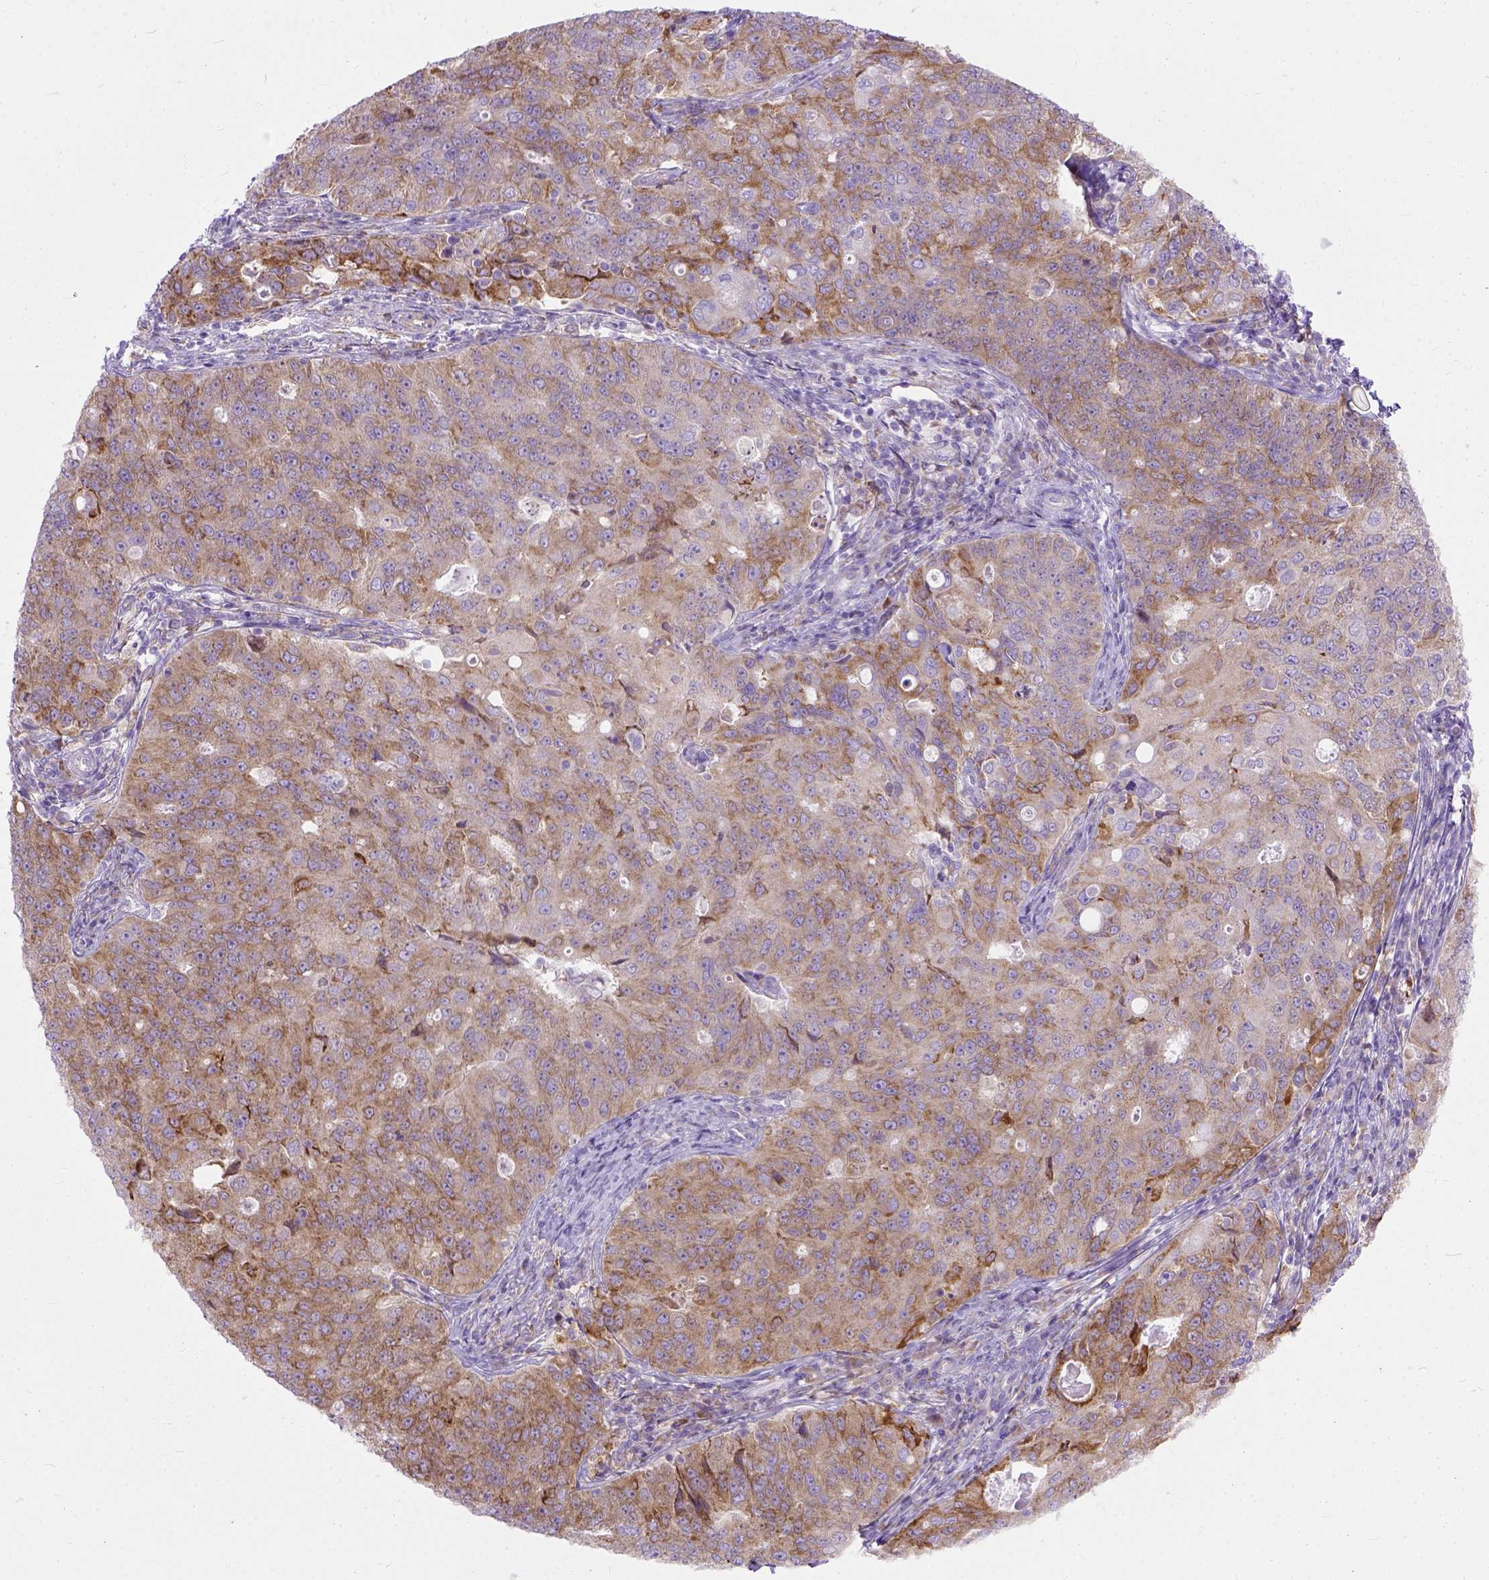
{"staining": {"intensity": "moderate", "quantity": ">75%", "location": "cytoplasmic/membranous"}, "tissue": "endometrial cancer", "cell_type": "Tumor cells", "image_type": "cancer", "snomed": [{"axis": "morphology", "description": "Adenocarcinoma, NOS"}, {"axis": "topography", "description": "Endometrium"}], "caption": "An immunohistochemistry (IHC) image of neoplastic tissue is shown. Protein staining in brown shows moderate cytoplasmic/membranous positivity in endometrial cancer within tumor cells.", "gene": "PLK4", "patient": {"sex": "female", "age": 43}}